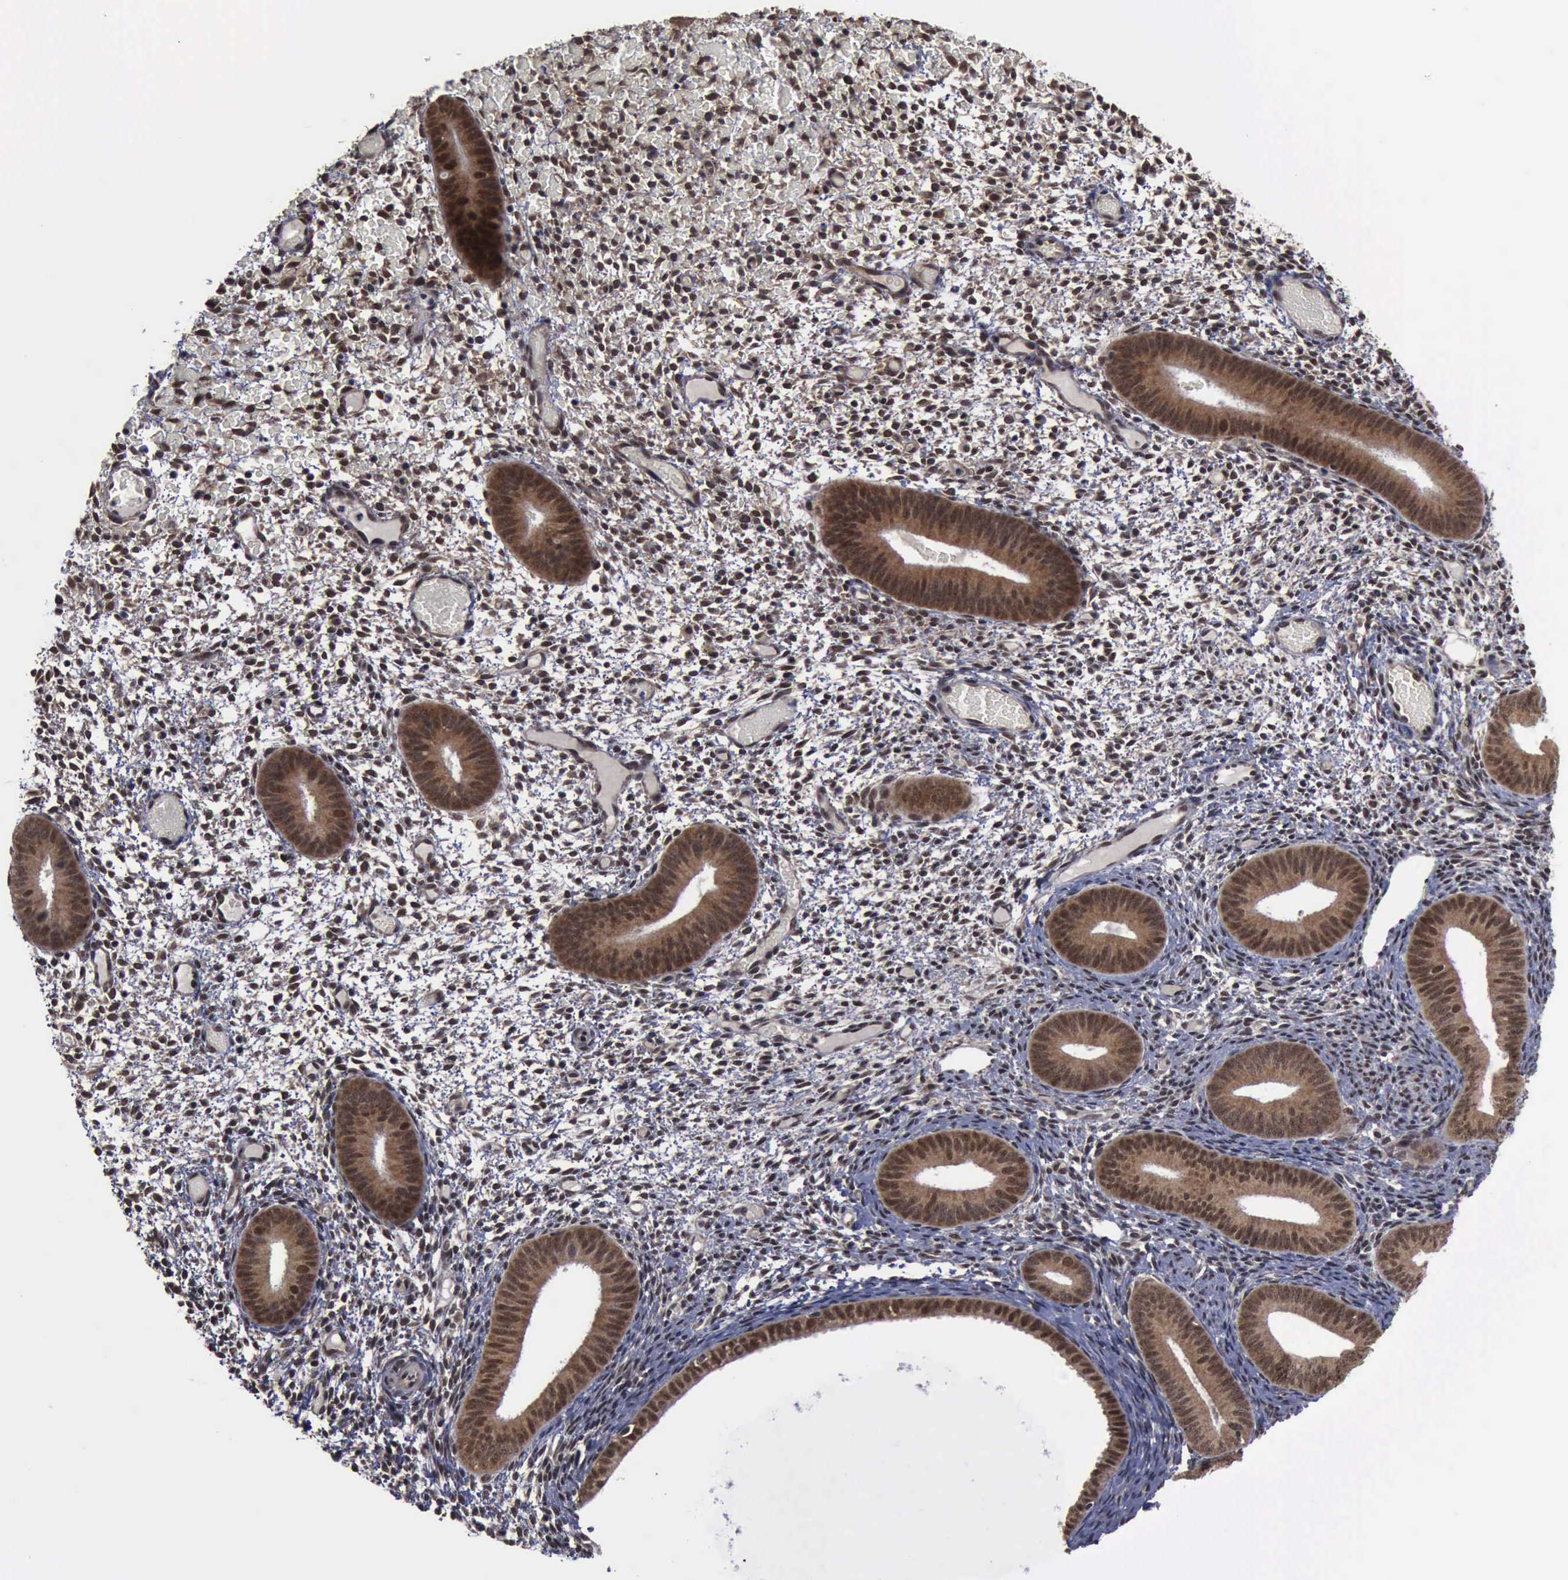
{"staining": {"intensity": "weak", "quantity": "25%-75%", "location": "cytoplasmic/membranous,nuclear"}, "tissue": "endometrium", "cell_type": "Cells in endometrial stroma", "image_type": "normal", "snomed": [{"axis": "morphology", "description": "Normal tissue, NOS"}, {"axis": "topography", "description": "Endometrium"}], "caption": "Normal endometrium demonstrates weak cytoplasmic/membranous,nuclear expression in approximately 25%-75% of cells in endometrial stroma, visualized by immunohistochemistry. Using DAB (brown) and hematoxylin (blue) stains, captured at high magnification using brightfield microscopy.", "gene": "RTCB", "patient": {"sex": "female", "age": 42}}